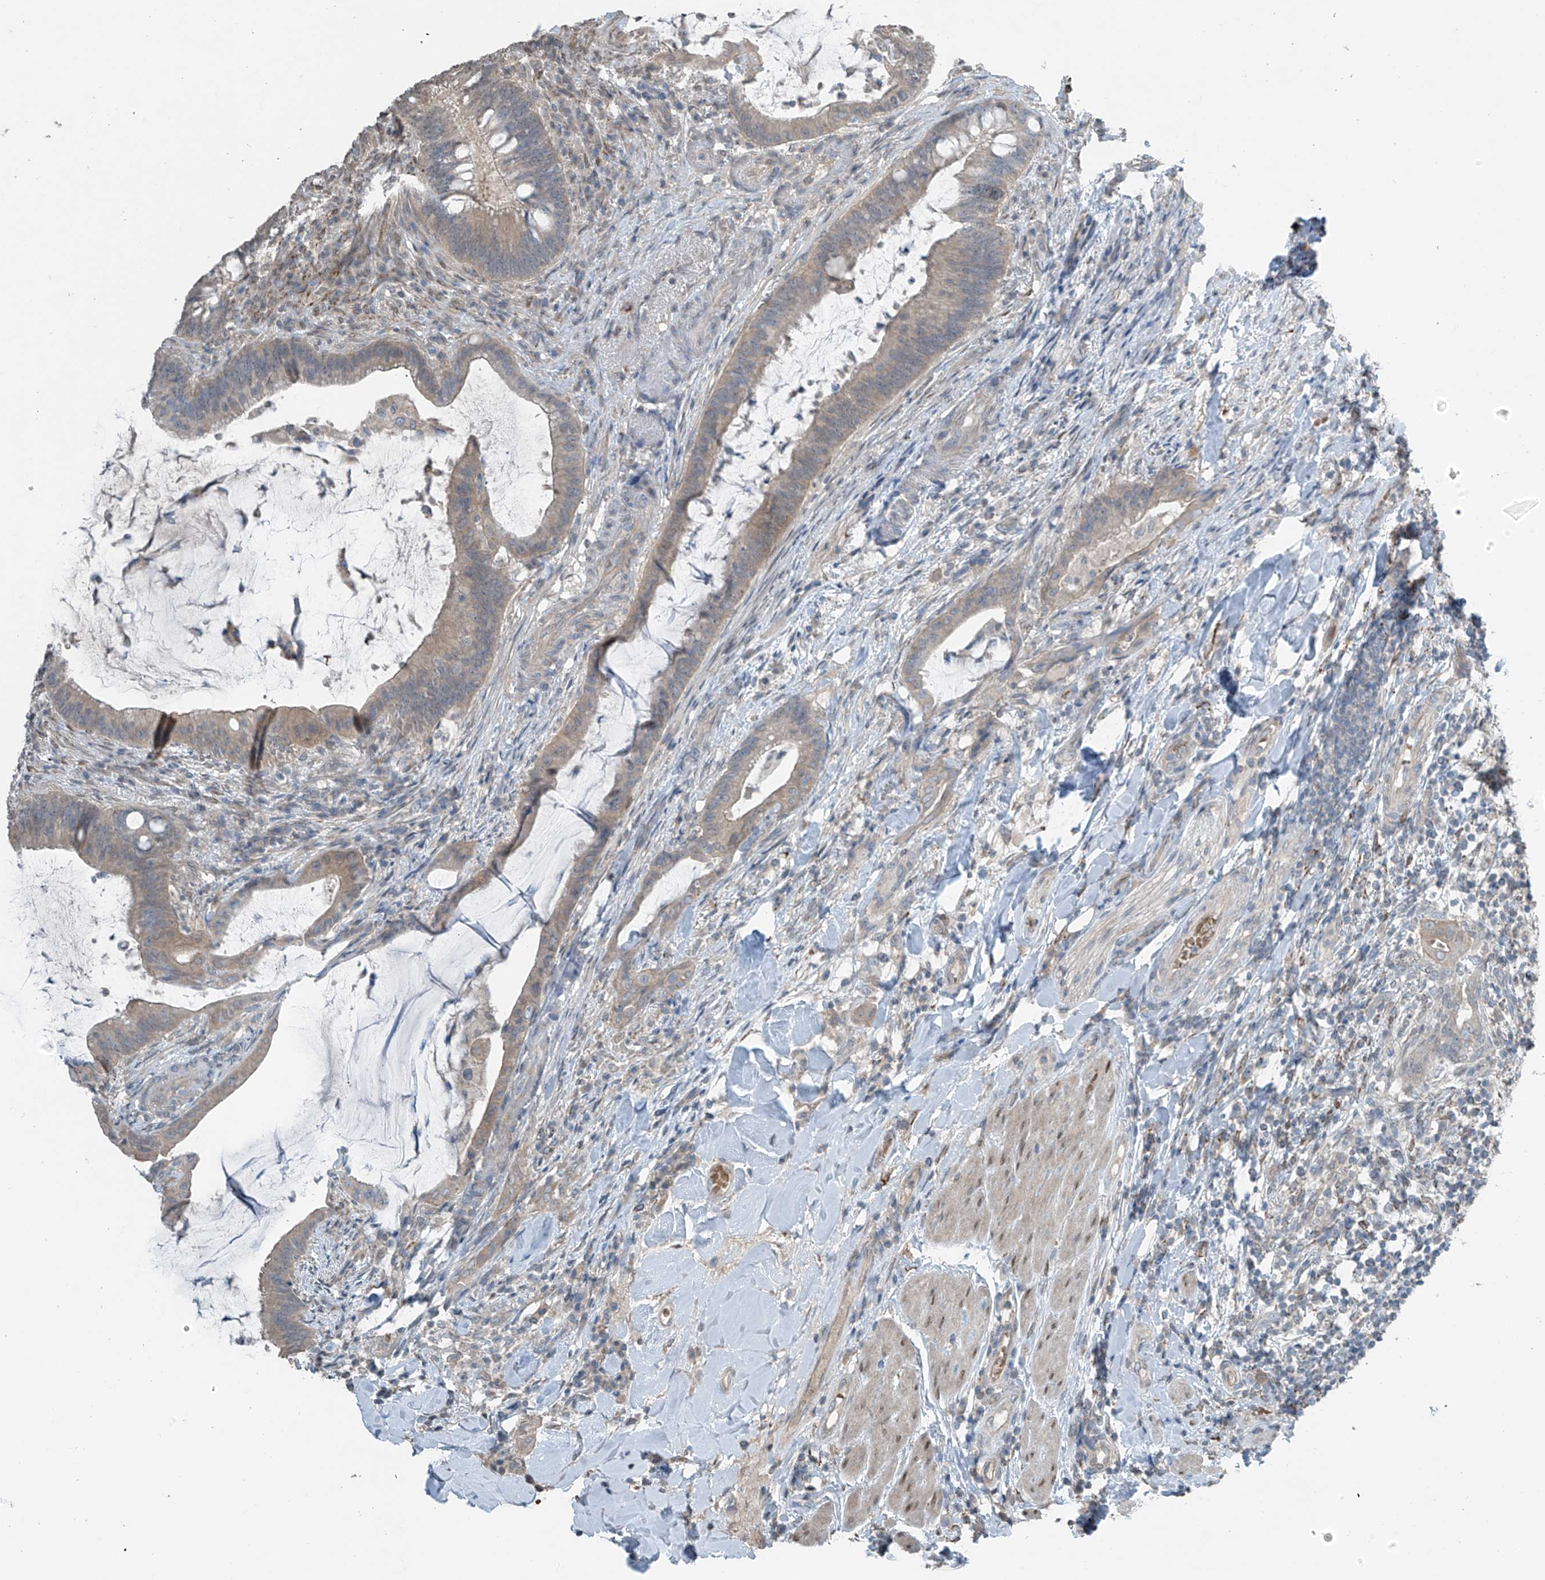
{"staining": {"intensity": "weak", "quantity": "25%-75%", "location": "cytoplasmic/membranous"}, "tissue": "colorectal cancer", "cell_type": "Tumor cells", "image_type": "cancer", "snomed": [{"axis": "morphology", "description": "Adenocarcinoma, NOS"}, {"axis": "topography", "description": "Colon"}], "caption": "Human colorectal adenocarcinoma stained for a protein (brown) displays weak cytoplasmic/membranous positive staining in about 25%-75% of tumor cells.", "gene": "HOXA11", "patient": {"sex": "female", "age": 66}}